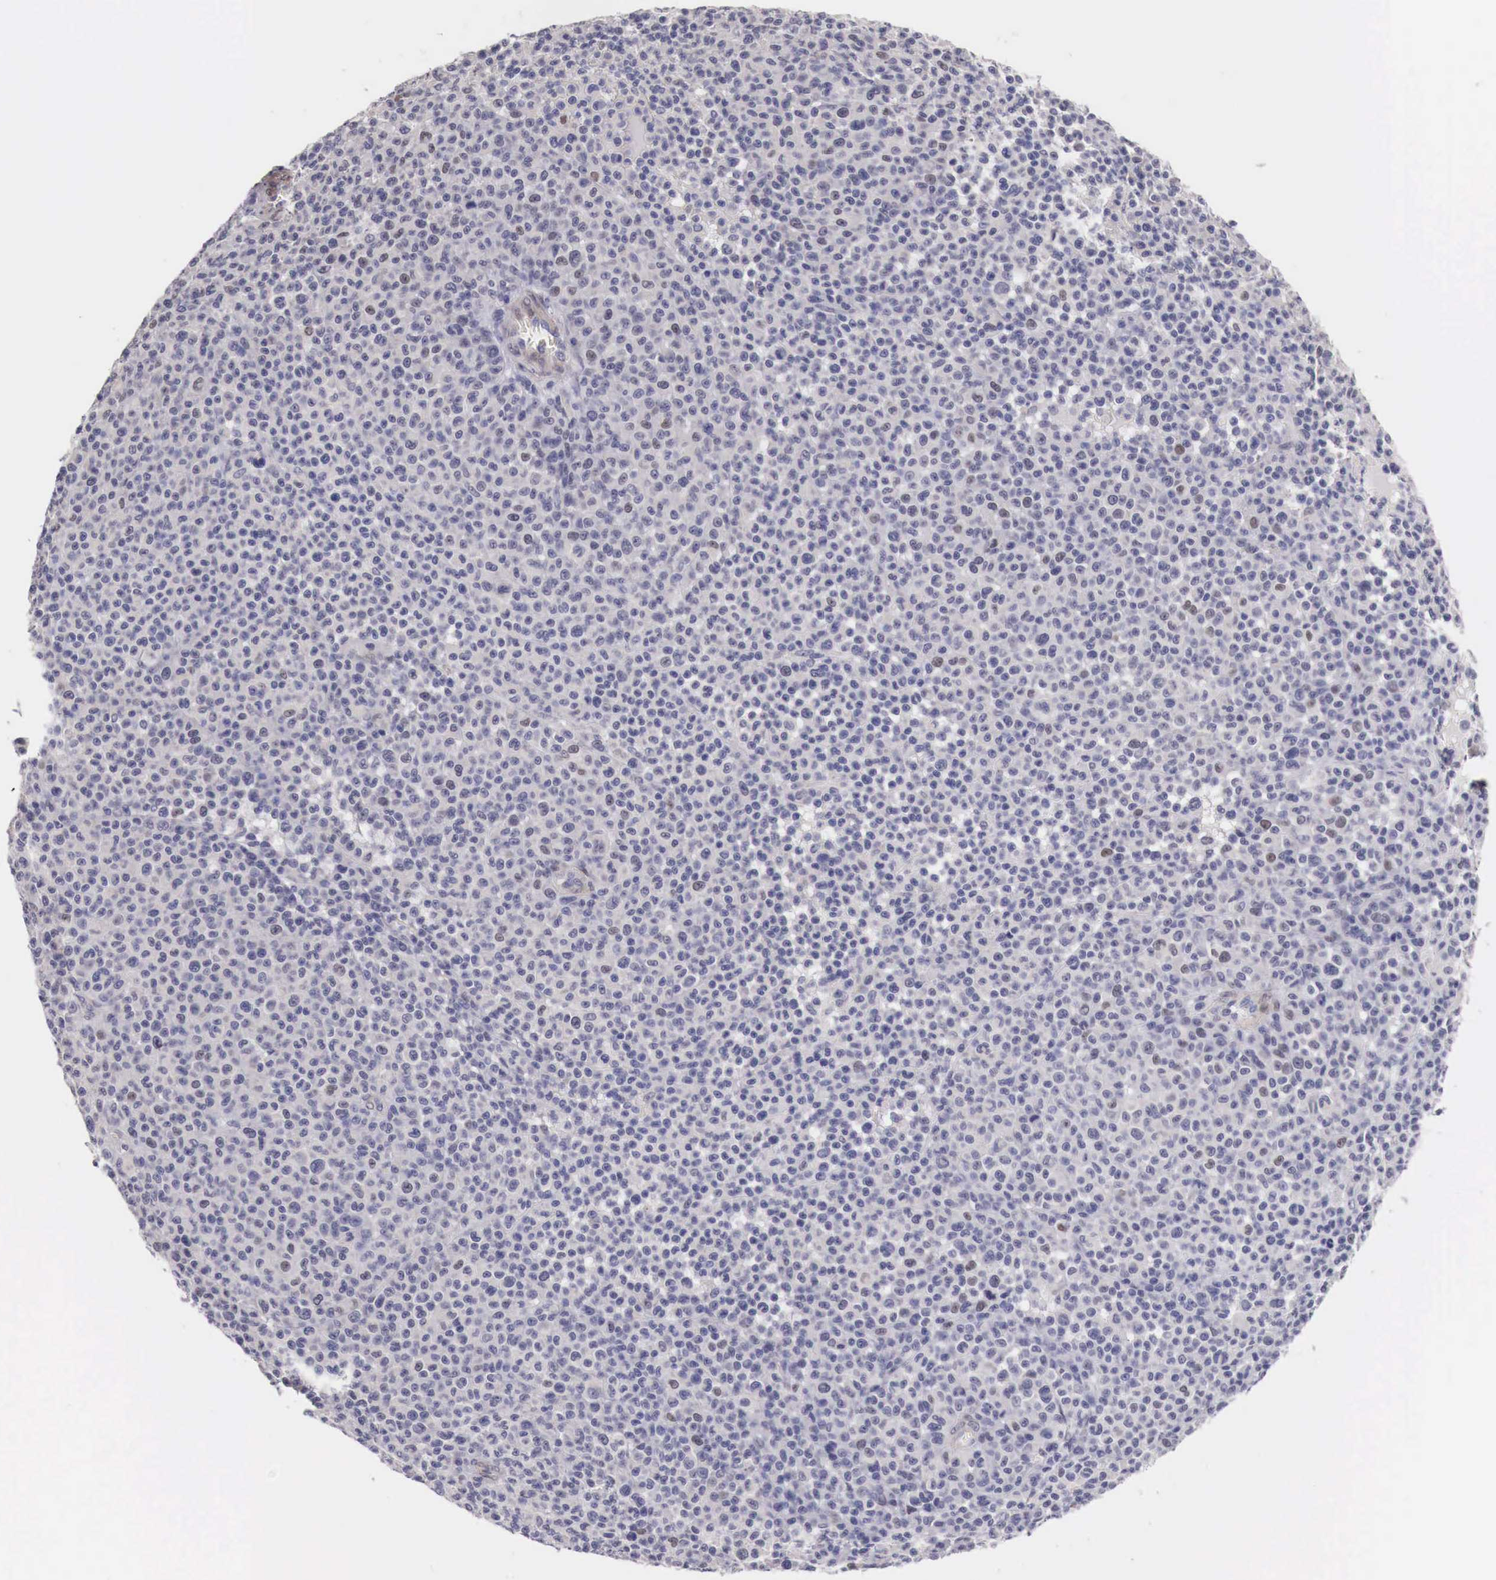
{"staining": {"intensity": "negative", "quantity": "none", "location": "none"}, "tissue": "melanoma", "cell_type": "Tumor cells", "image_type": "cancer", "snomed": [{"axis": "morphology", "description": "Malignant melanoma, Metastatic site"}, {"axis": "topography", "description": "Skin"}], "caption": "DAB (3,3'-diaminobenzidine) immunohistochemical staining of human melanoma displays no significant positivity in tumor cells.", "gene": "ENOX2", "patient": {"sex": "male", "age": 32}}